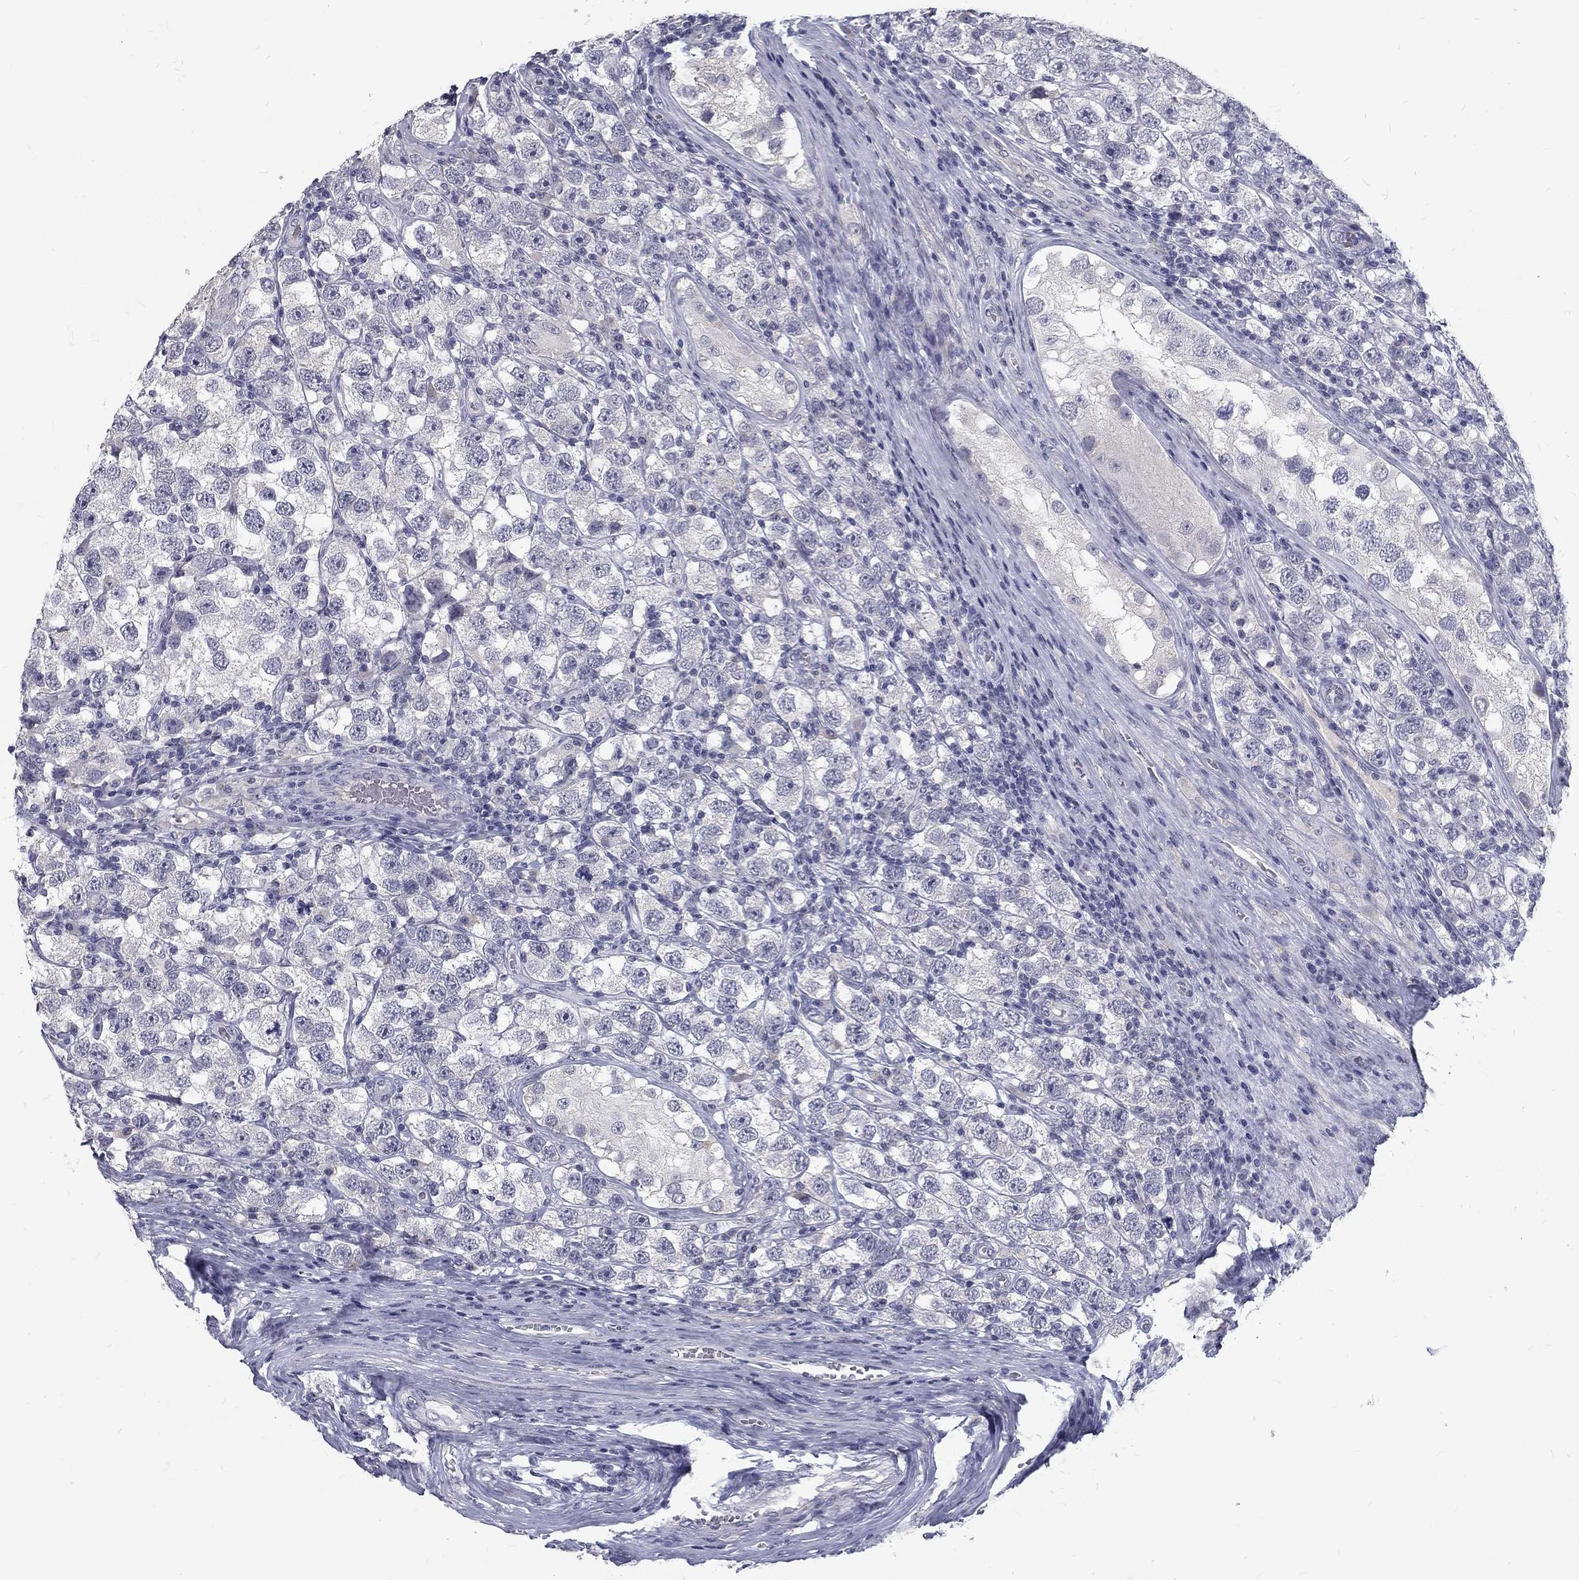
{"staining": {"intensity": "negative", "quantity": "none", "location": "none"}, "tissue": "testis cancer", "cell_type": "Tumor cells", "image_type": "cancer", "snomed": [{"axis": "morphology", "description": "Seminoma, NOS"}, {"axis": "topography", "description": "Testis"}], "caption": "Tumor cells show no significant expression in testis cancer (seminoma).", "gene": "NOS1", "patient": {"sex": "male", "age": 26}}